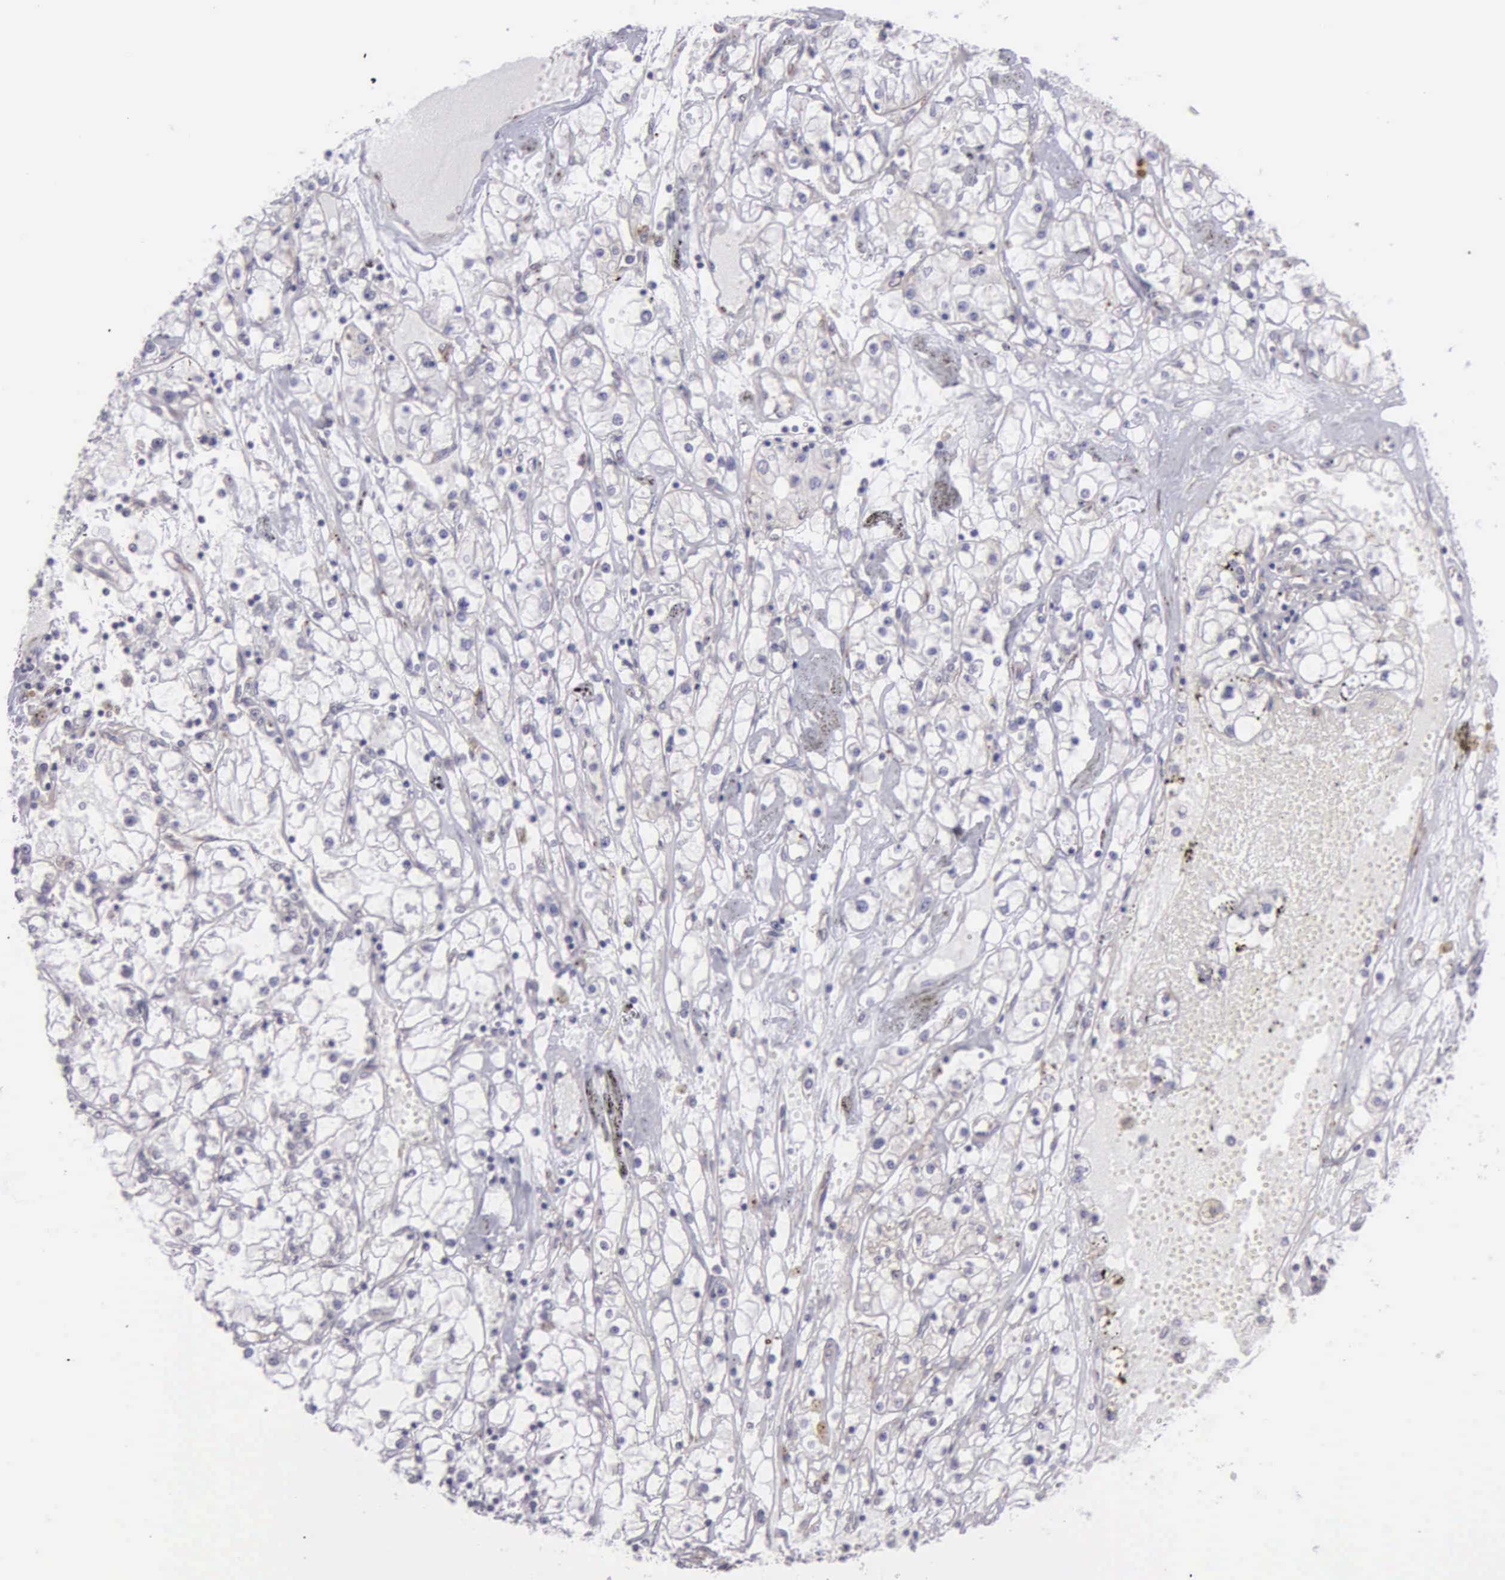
{"staining": {"intensity": "weak", "quantity": "<25%", "location": "cytoplasmic/membranous"}, "tissue": "renal cancer", "cell_type": "Tumor cells", "image_type": "cancer", "snomed": [{"axis": "morphology", "description": "Adenocarcinoma, NOS"}, {"axis": "topography", "description": "Kidney"}], "caption": "High power microscopy photomicrograph of an immunohistochemistry photomicrograph of renal adenocarcinoma, revealing no significant staining in tumor cells. (DAB immunohistochemistry visualized using brightfield microscopy, high magnification).", "gene": "SYNJ2BP", "patient": {"sex": "male", "age": 56}}